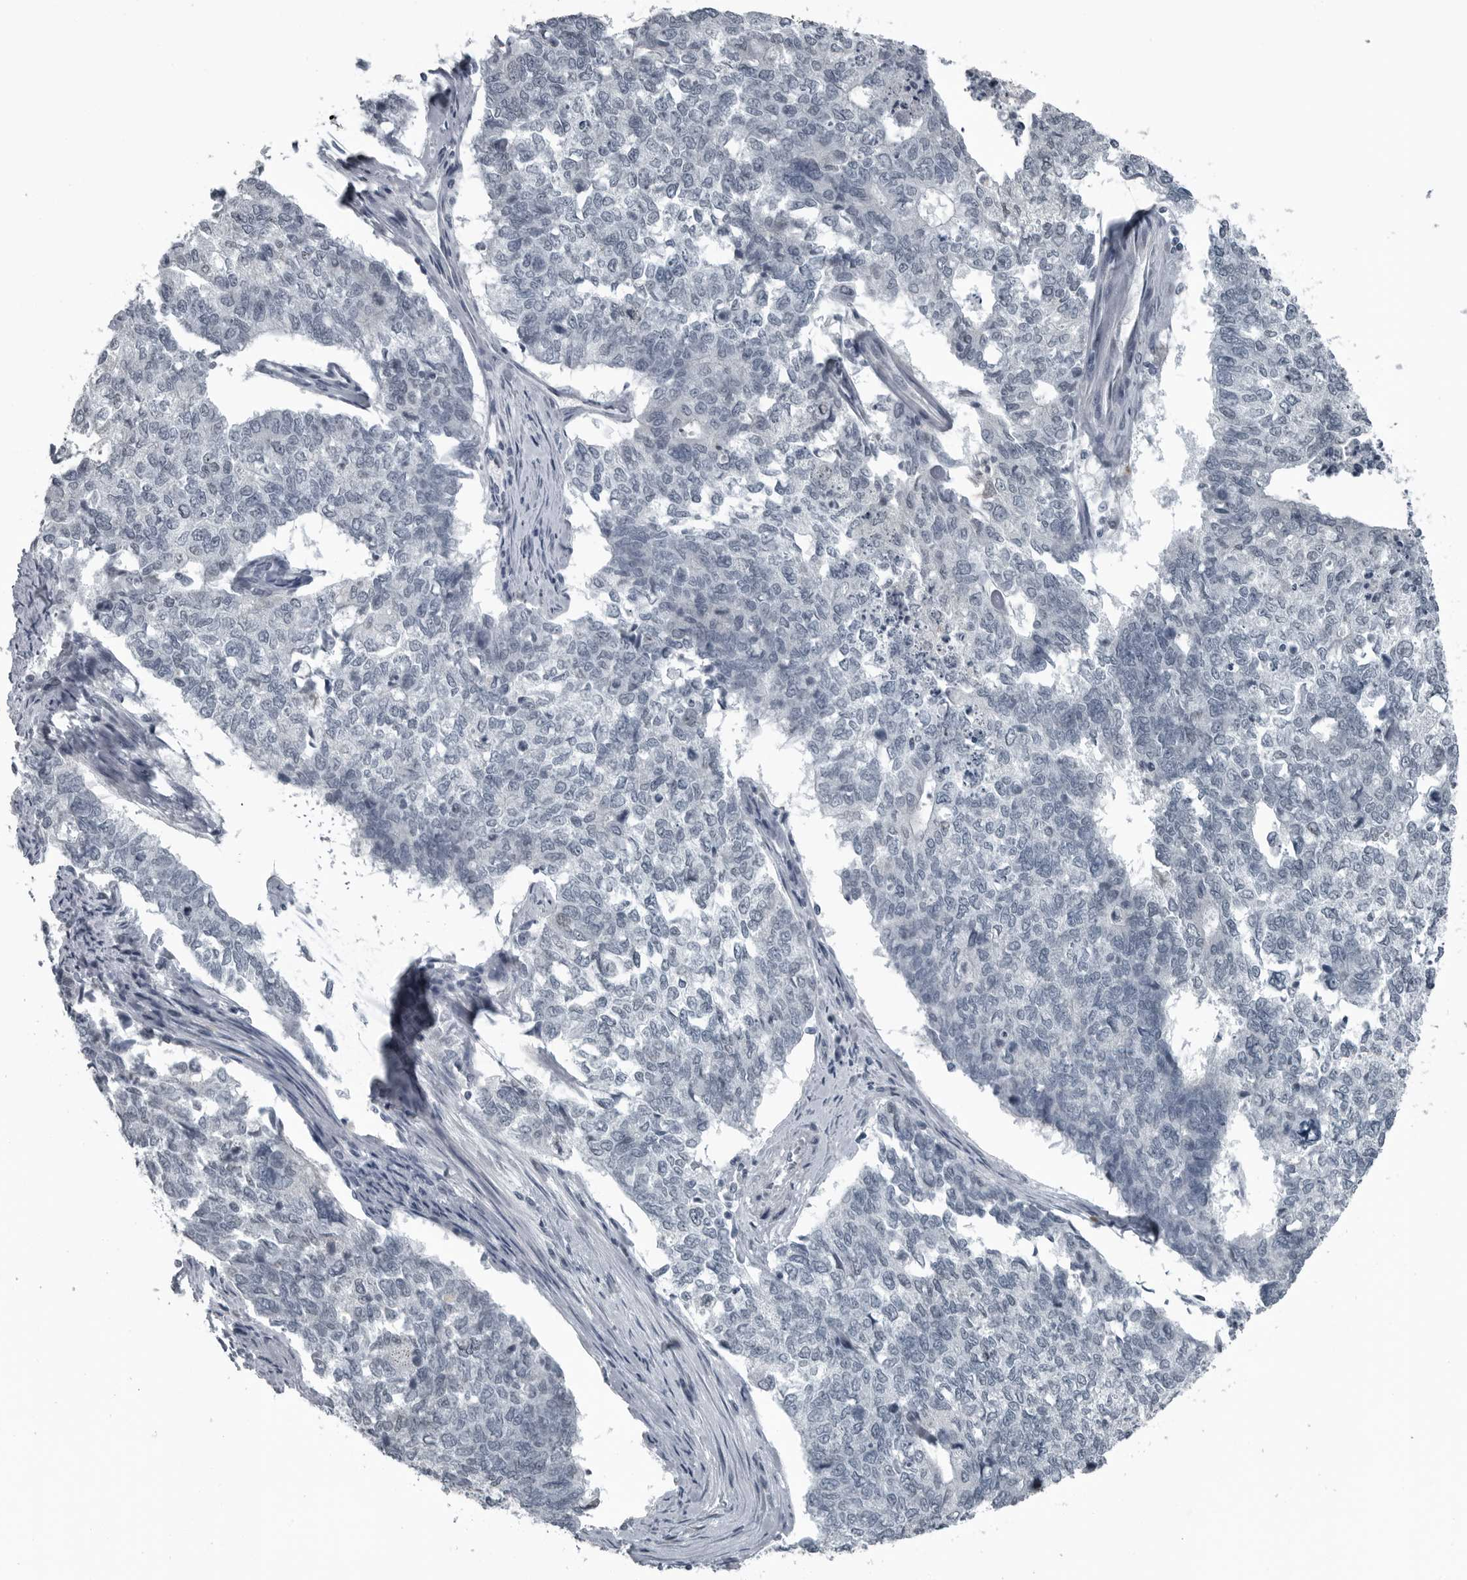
{"staining": {"intensity": "negative", "quantity": "none", "location": "none"}, "tissue": "cervical cancer", "cell_type": "Tumor cells", "image_type": "cancer", "snomed": [{"axis": "morphology", "description": "Squamous cell carcinoma, NOS"}, {"axis": "topography", "description": "Cervix"}], "caption": "Human cervical cancer (squamous cell carcinoma) stained for a protein using immunohistochemistry (IHC) reveals no expression in tumor cells.", "gene": "GAK", "patient": {"sex": "female", "age": 63}}